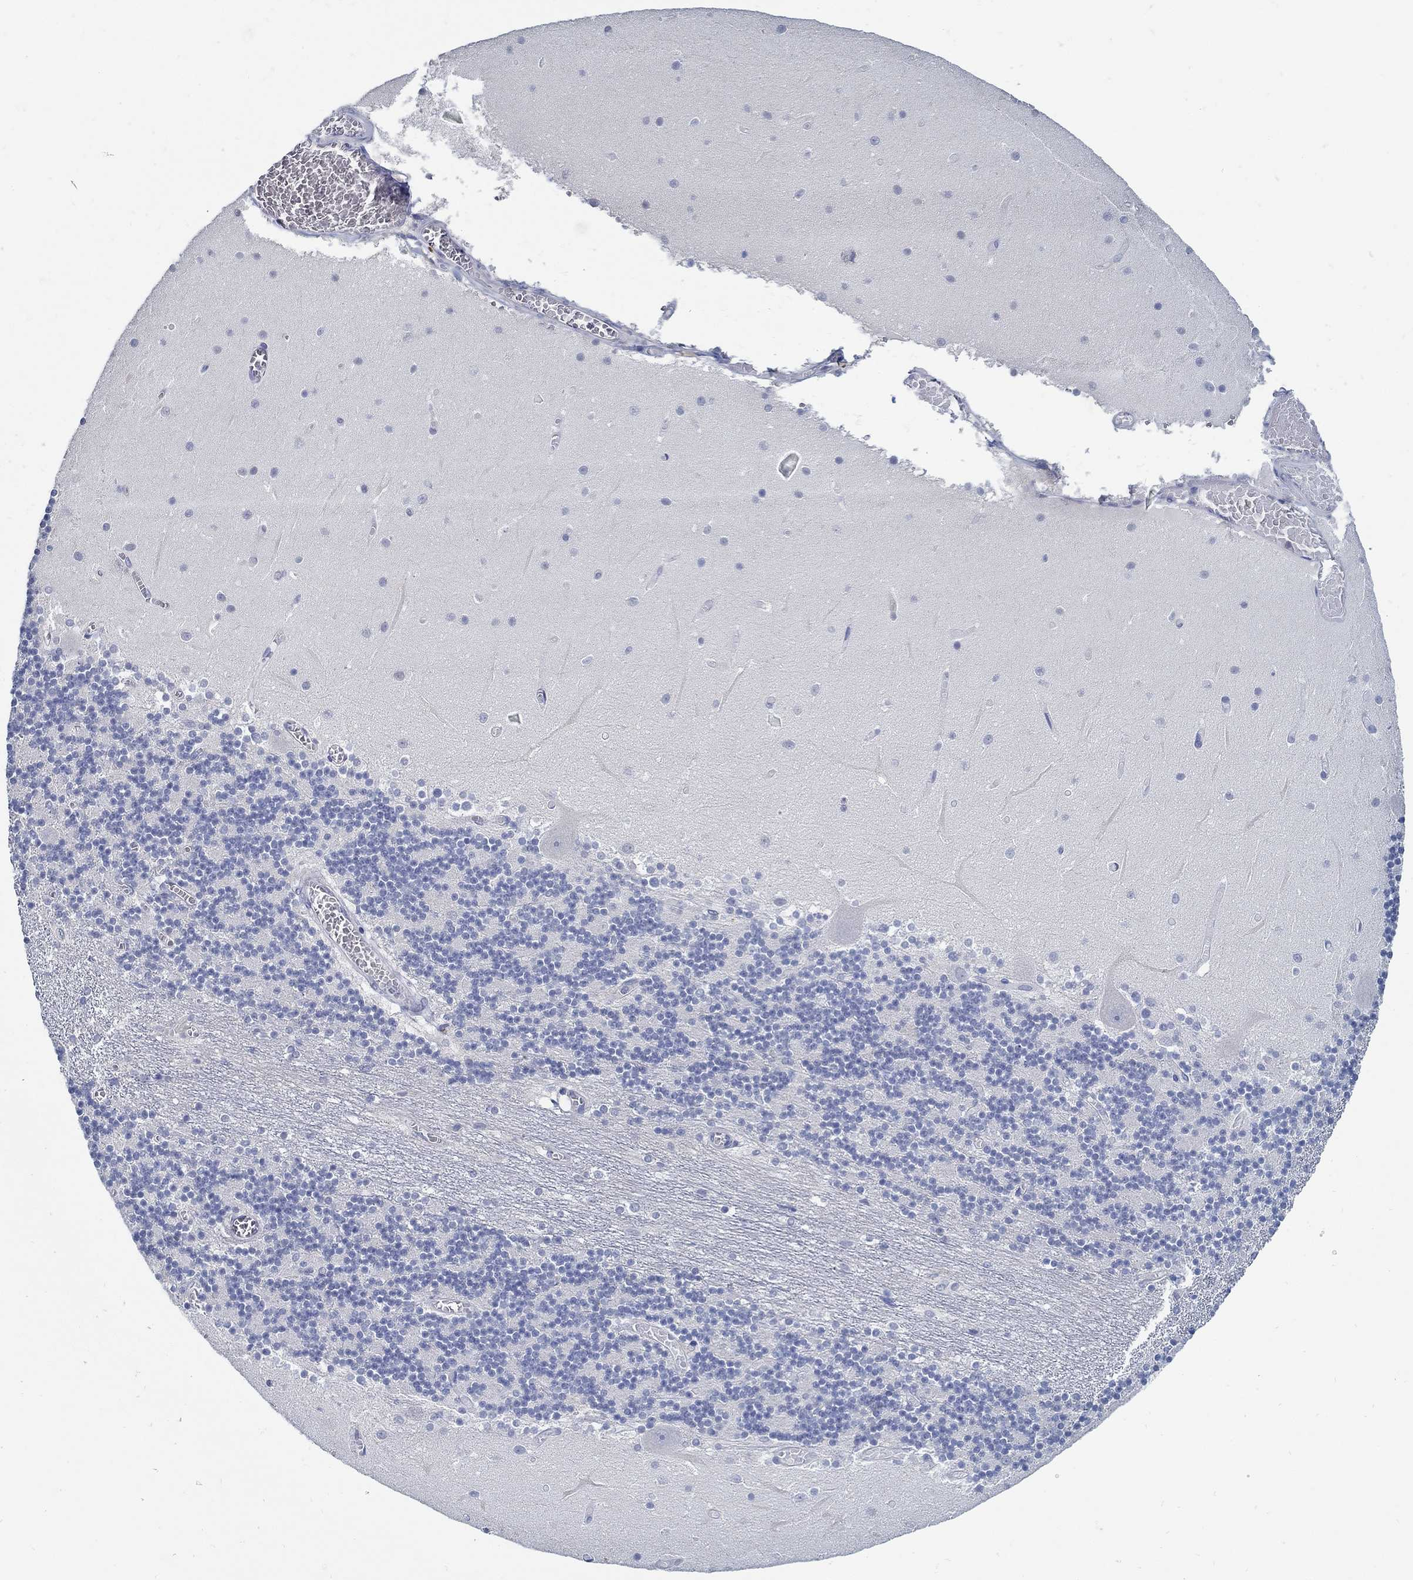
{"staining": {"intensity": "negative", "quantity": "none", "location": "none"}, "tissue": "cerebellum", "cell_type": "Cells in granular layer", "image_type": "normal", "snomed": [{"axis": "morphology", "description": "Normal tissue, NOS"}, {"axis": "topography", "description": "Cerebellum"}], "caption": "Benign cerebellum was stained to show a protein in brown. There is no significant staining in cells in granular layer. (DAB immunohistochemistry (IHC) visualized using brightfield microscopy, high magnification).", "gene": "PCDH11X", "patient": {"sex": "female", "age": 28}}